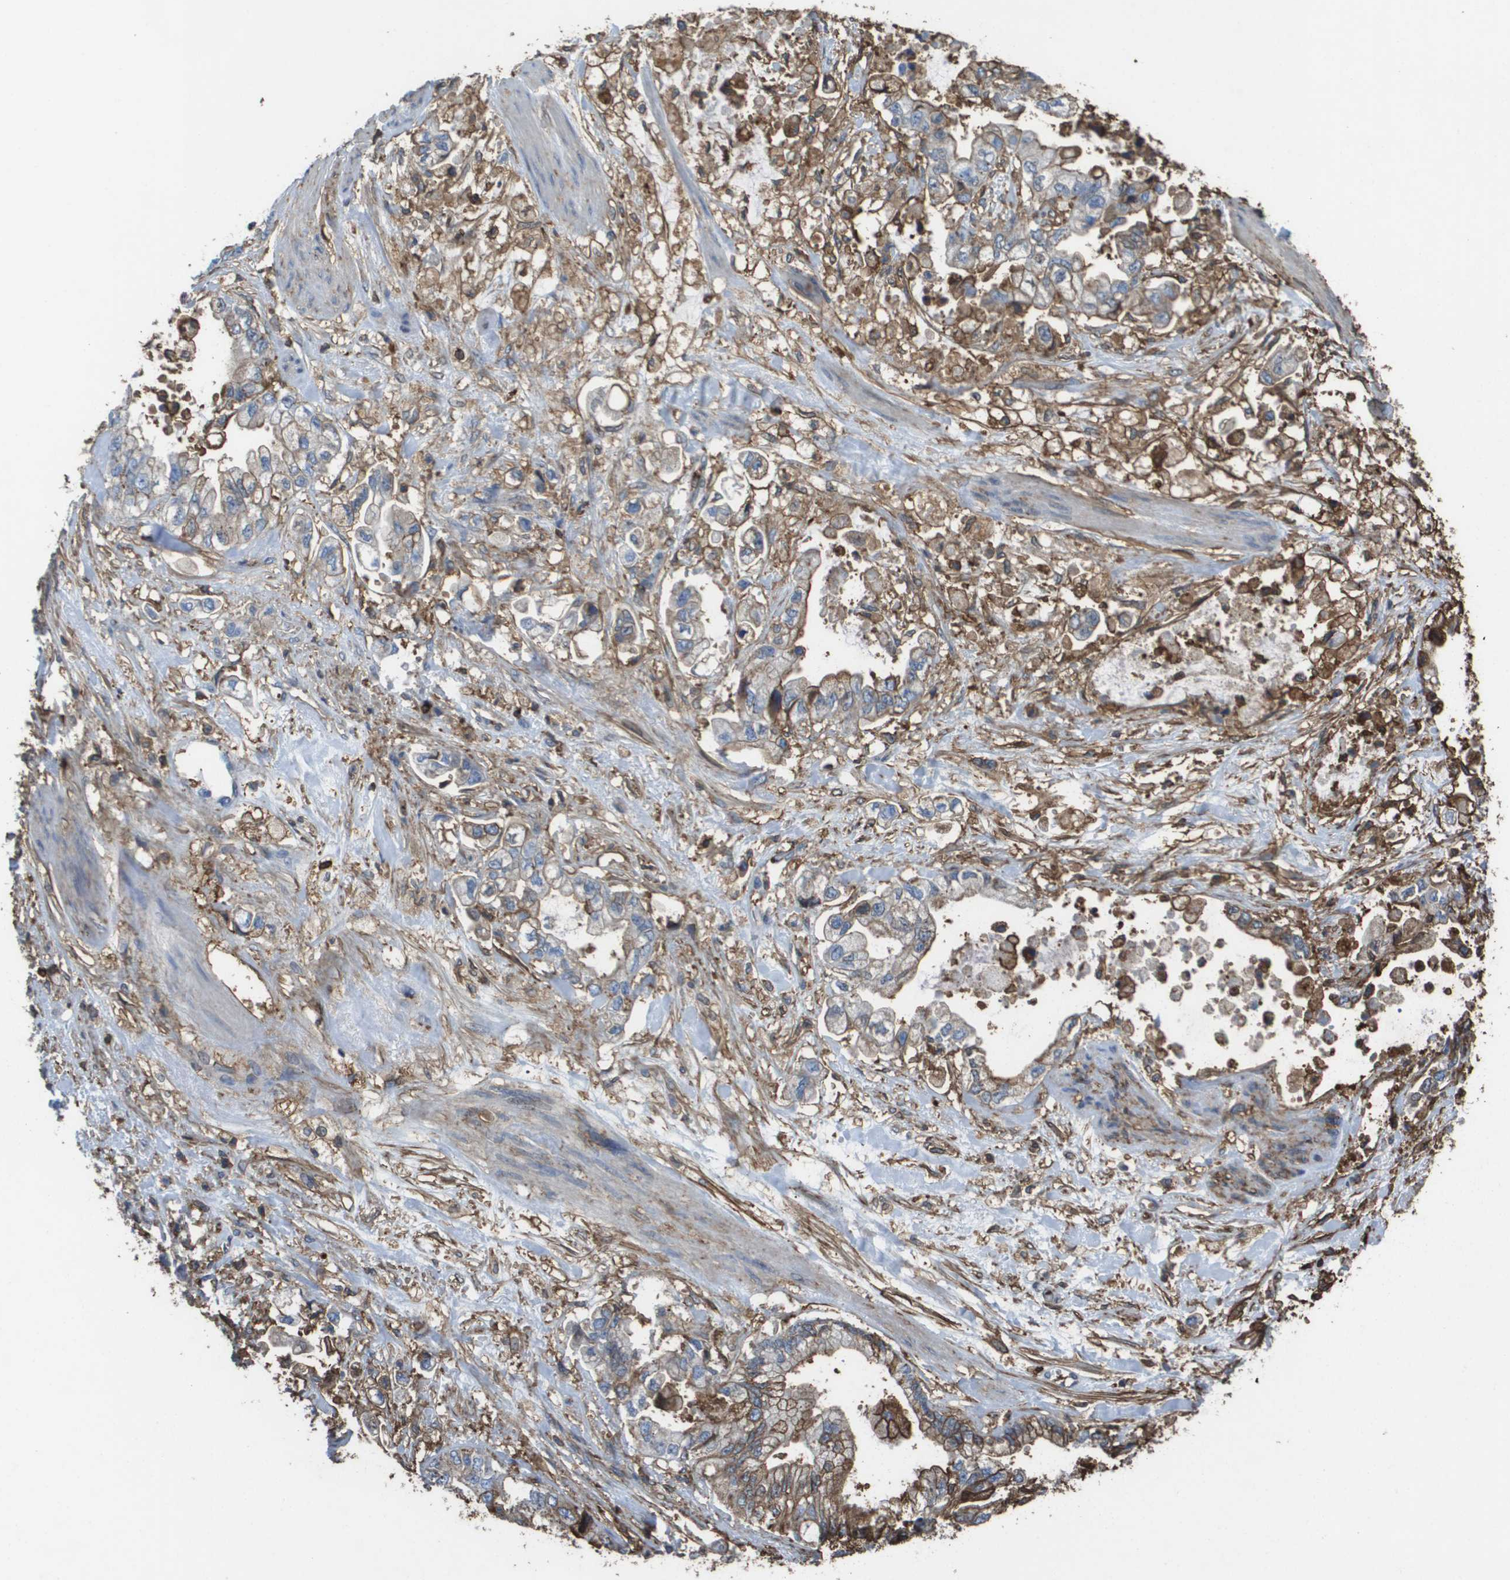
{"staining": {"intensity": "weak", "quantity": "25%-75%", "location": "cytoplasmic/membranous"}, "tissue": "stomach cancer", "cell_type": "Tumor cells", "image_type": "cancer", "snomed": [{"axis": "morphology", "description": "Normal tissue, NOS"}, {"axis": "morphology", "description": "Adenocarcinoma, NOS"}, {"axis": "topography", "description": "Stomach"}], "caption": "Weak cytoplasmic/membranous protein positivity is appreciated in approximately 25%-75% of tumor cells in stomach cancer.", "gene": "PASK", "patient": {"sex": "male", "age": 62}}